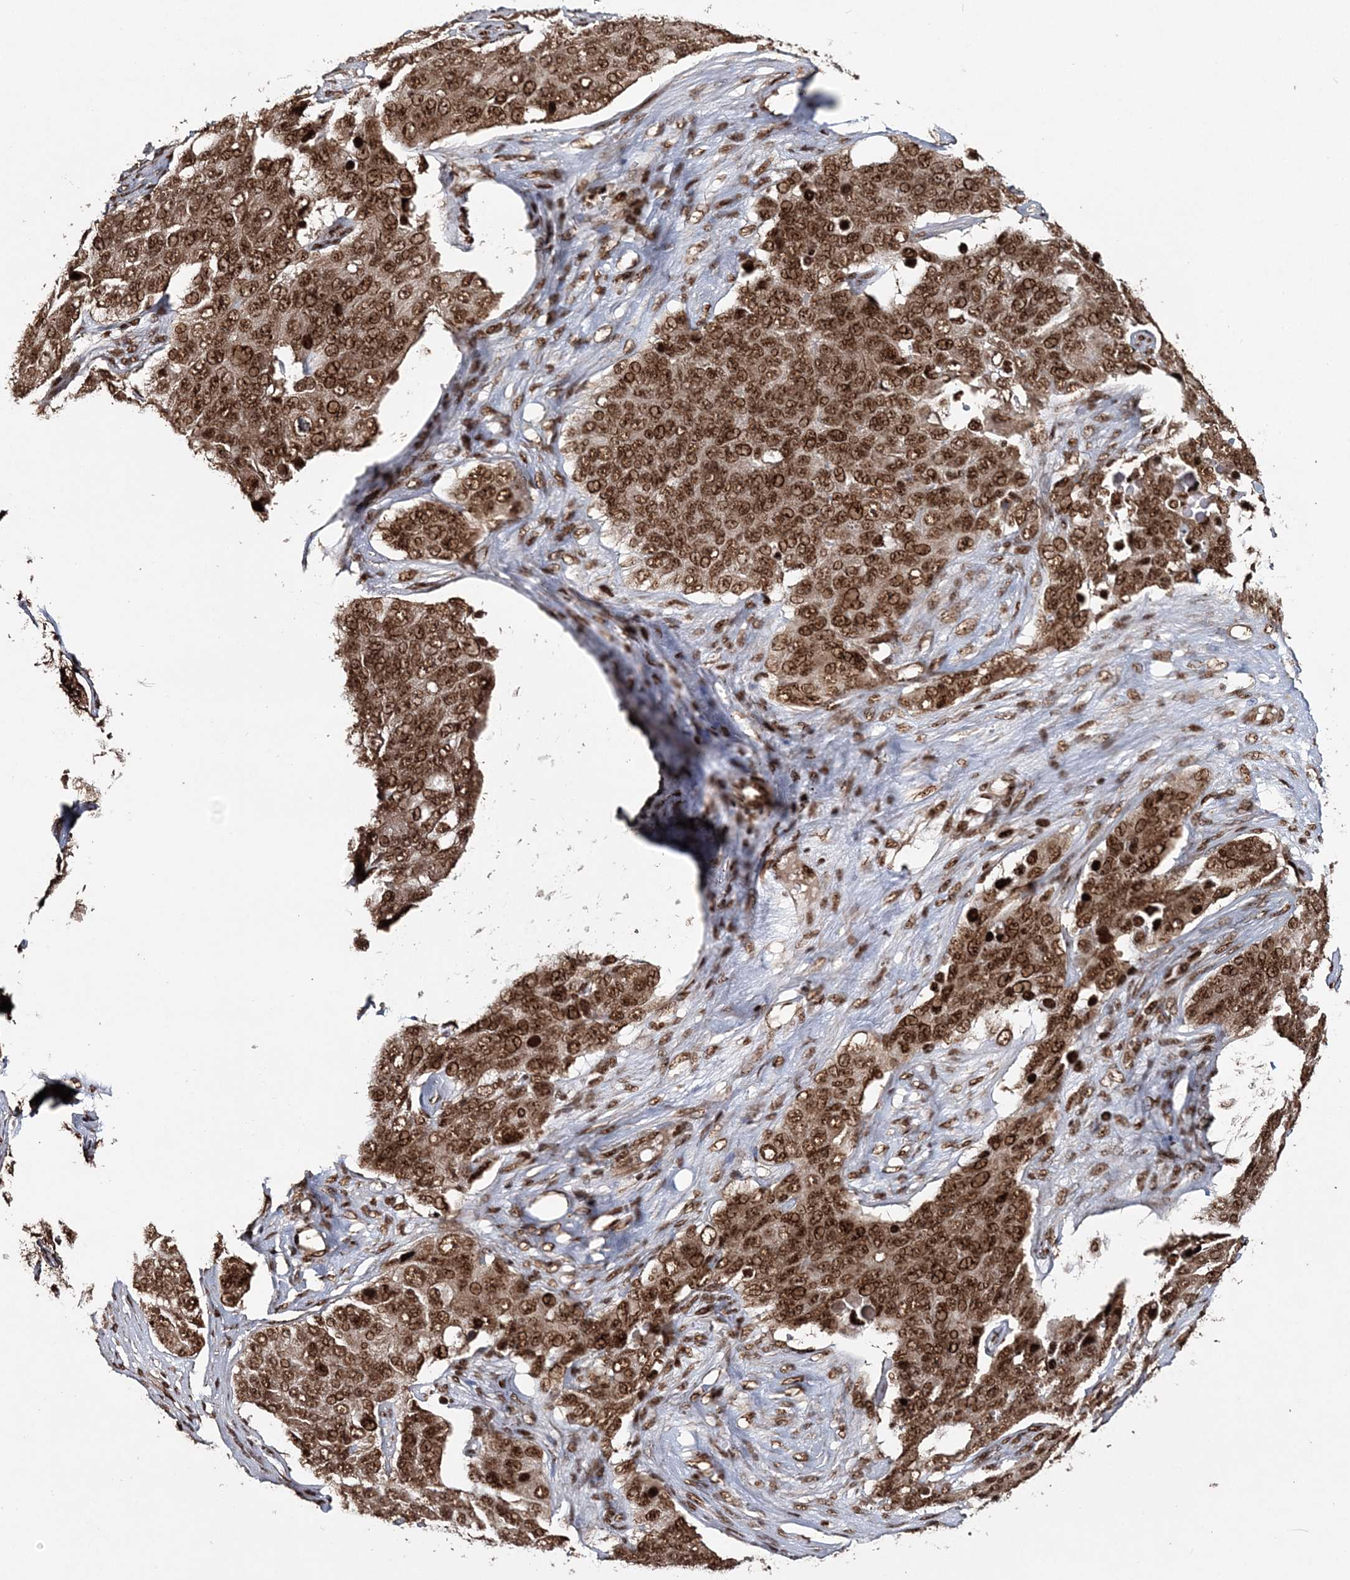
{"staining": {"intensity": "strong", "quantity": ">75%", "location": "nuclear"}, "tissue": "ovarian cancer", "cell_type": "Tumor cells", "image_type": "cancer", "snomed": [{"axis": "morphology", "description": "Carcinoma, endometroid"}, {"axis": "topography", "description": "Ovary"}], "caption": "A photomicrograph of human ovarian endometroid carcinoma stained for a protein demonstrates strong nuclear brown staining in tumor cells.", "gene": "EXOSC8", "patient": {"sex": "female", "age": 51}}